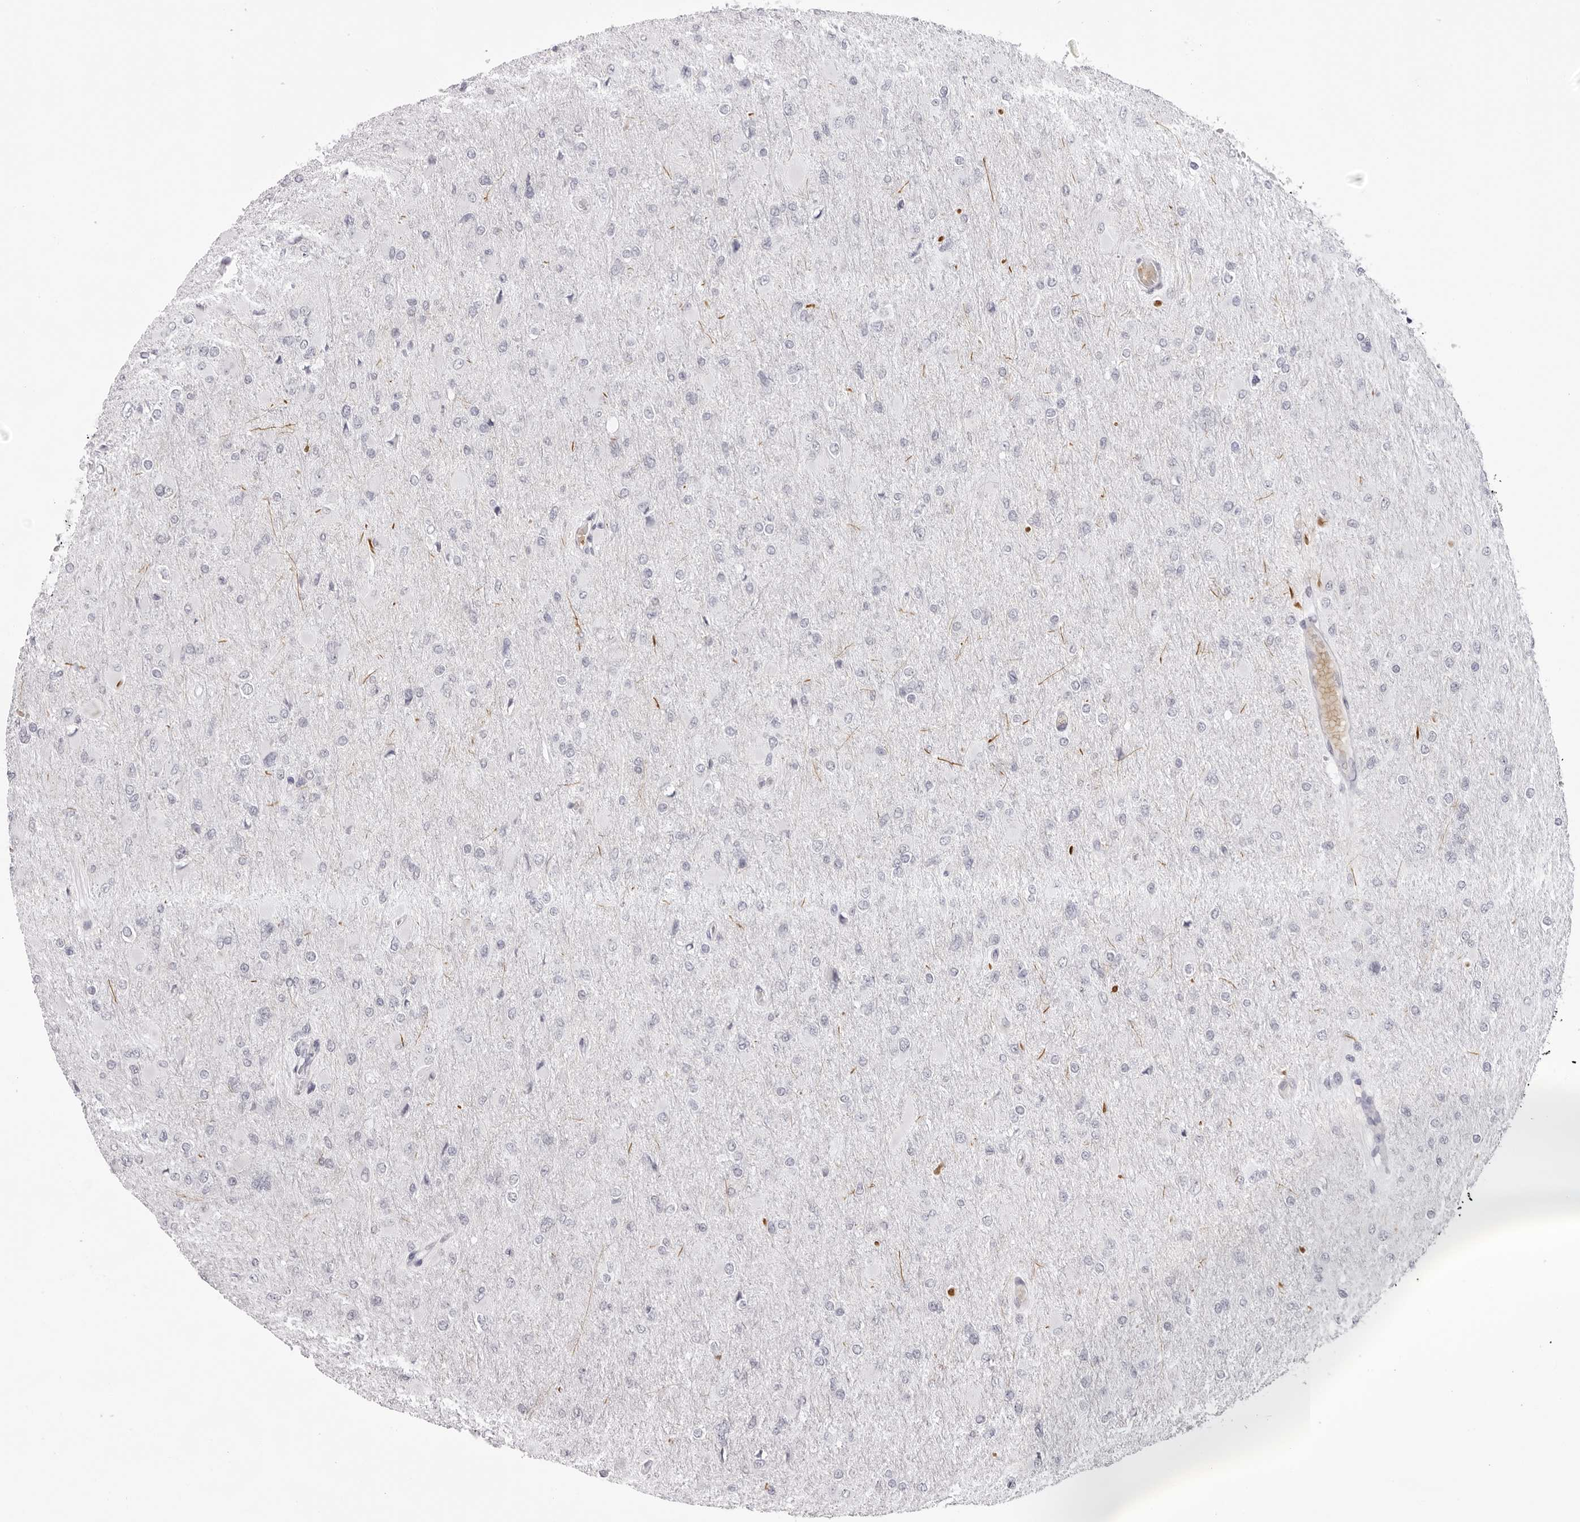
{"staining": {"intensity": "negative", "quantity": "none", "location": "none"}, "tissue": "glioma", "cell_type": "Tumor cells", "image_type": "cancer", "snomed": [{"axis": "morphology", "description": "Glioma, malignant, High grade"}, {"axis": "topography", "description": "Cerebral cortex"}], "caption": "This is an immunohistochemistry (IHC) micrograph of high-grade glioma (malignant). There is no positivity in tumor cells.", "gene": "SPTA1", "patient": {"sex": "female", "age": 36}}